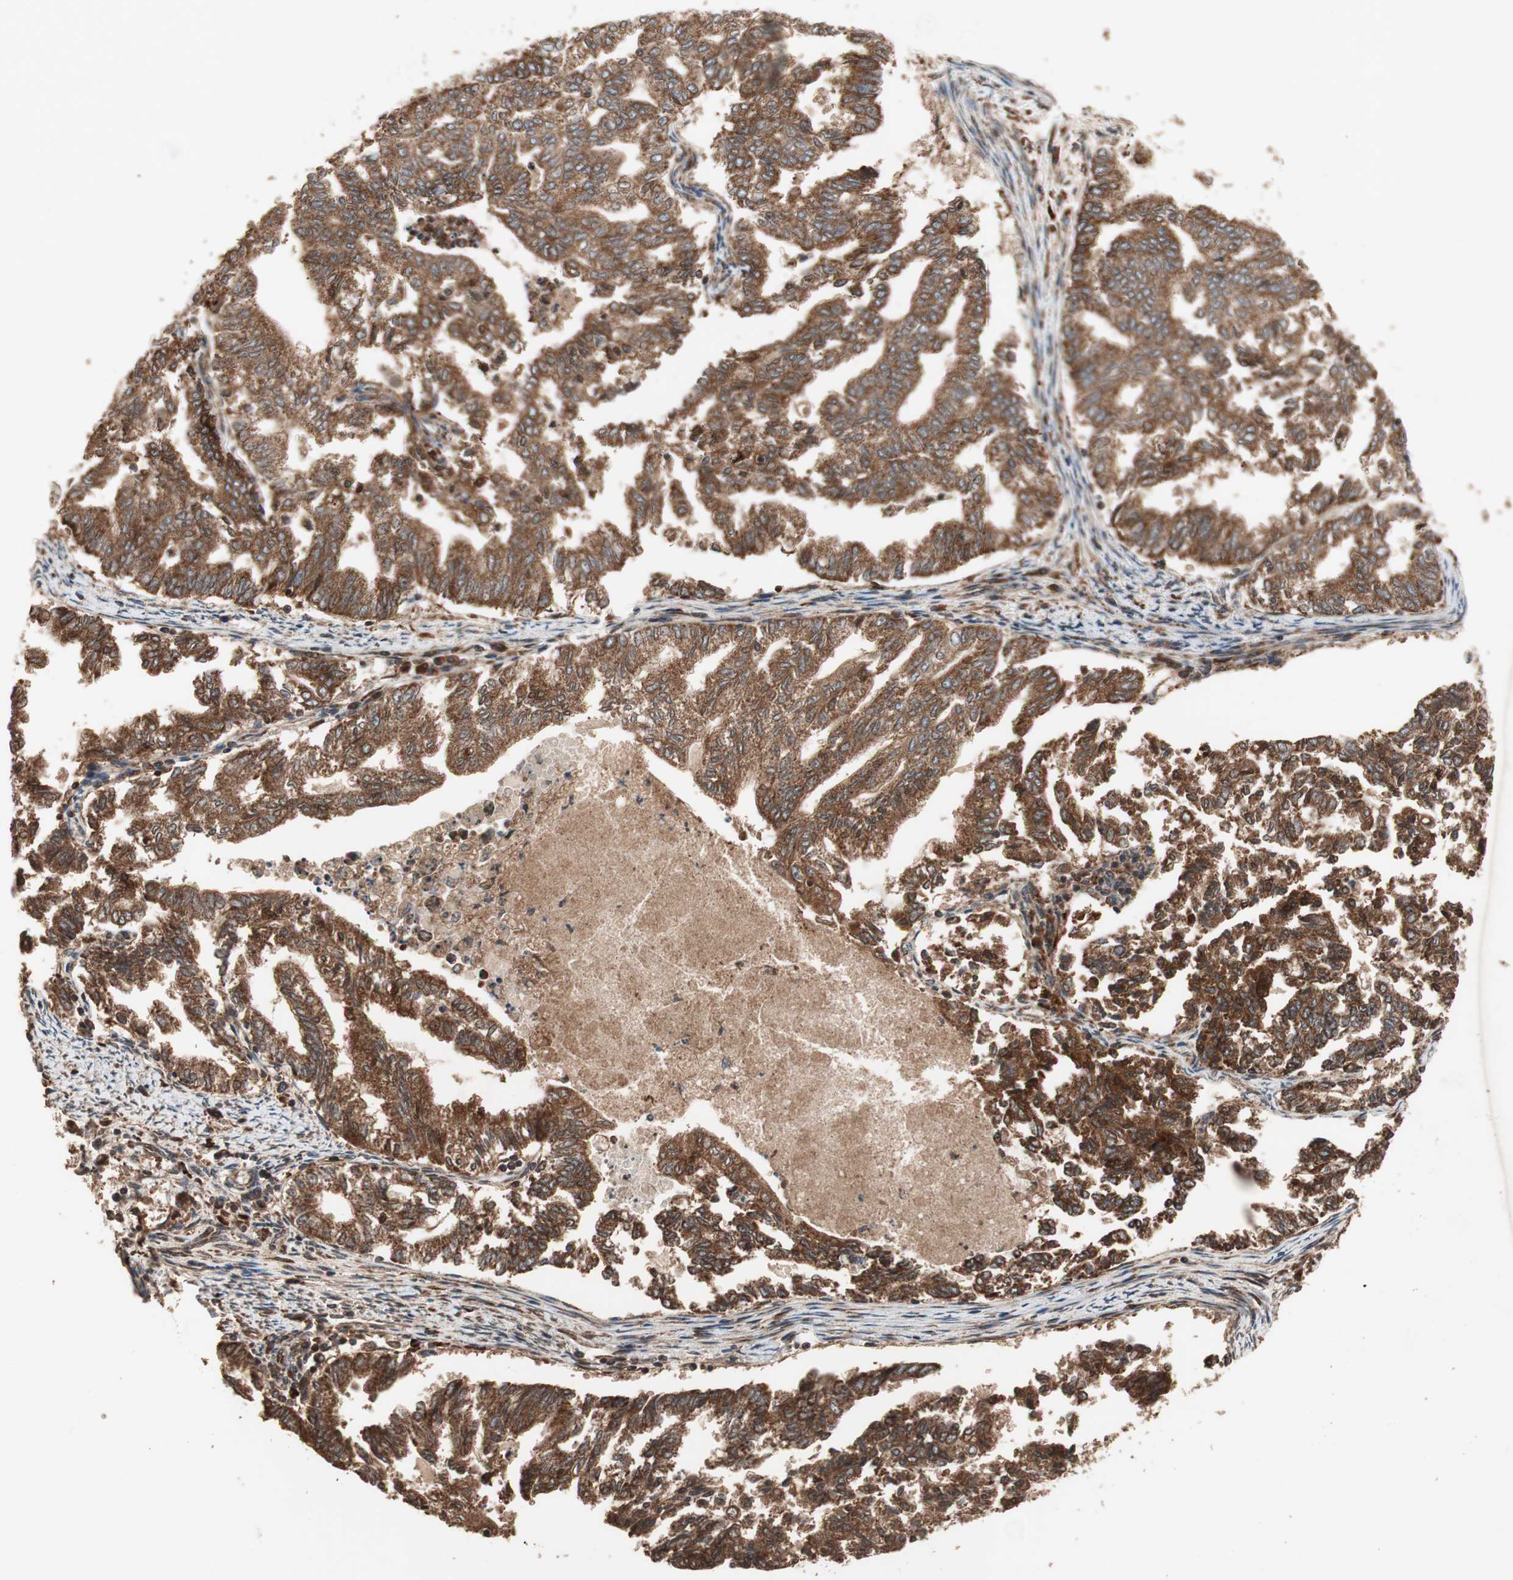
{"staining": {"intensity": "strong", "quantity": ">75%", "location": "cytoplasmic/membranous"}, "tissue": "endometrial cancer", "cell_type": "Tumor cells", "image_type": "cancer", "snomed": [{"axis": "morphology", "description": "Adenocarcinoma, NOS"}, {"axis": "topography", "description": "Endometrium"}], "caption": "Immunohistochemistry (IHC) of adenocarcinoma (endometrial) shows high levels of strong cytoplasmic/membranous staining in about >75% of tumor cells.", "gene": "RAB1A", "patient": {"sex": "female", "age": 79}}